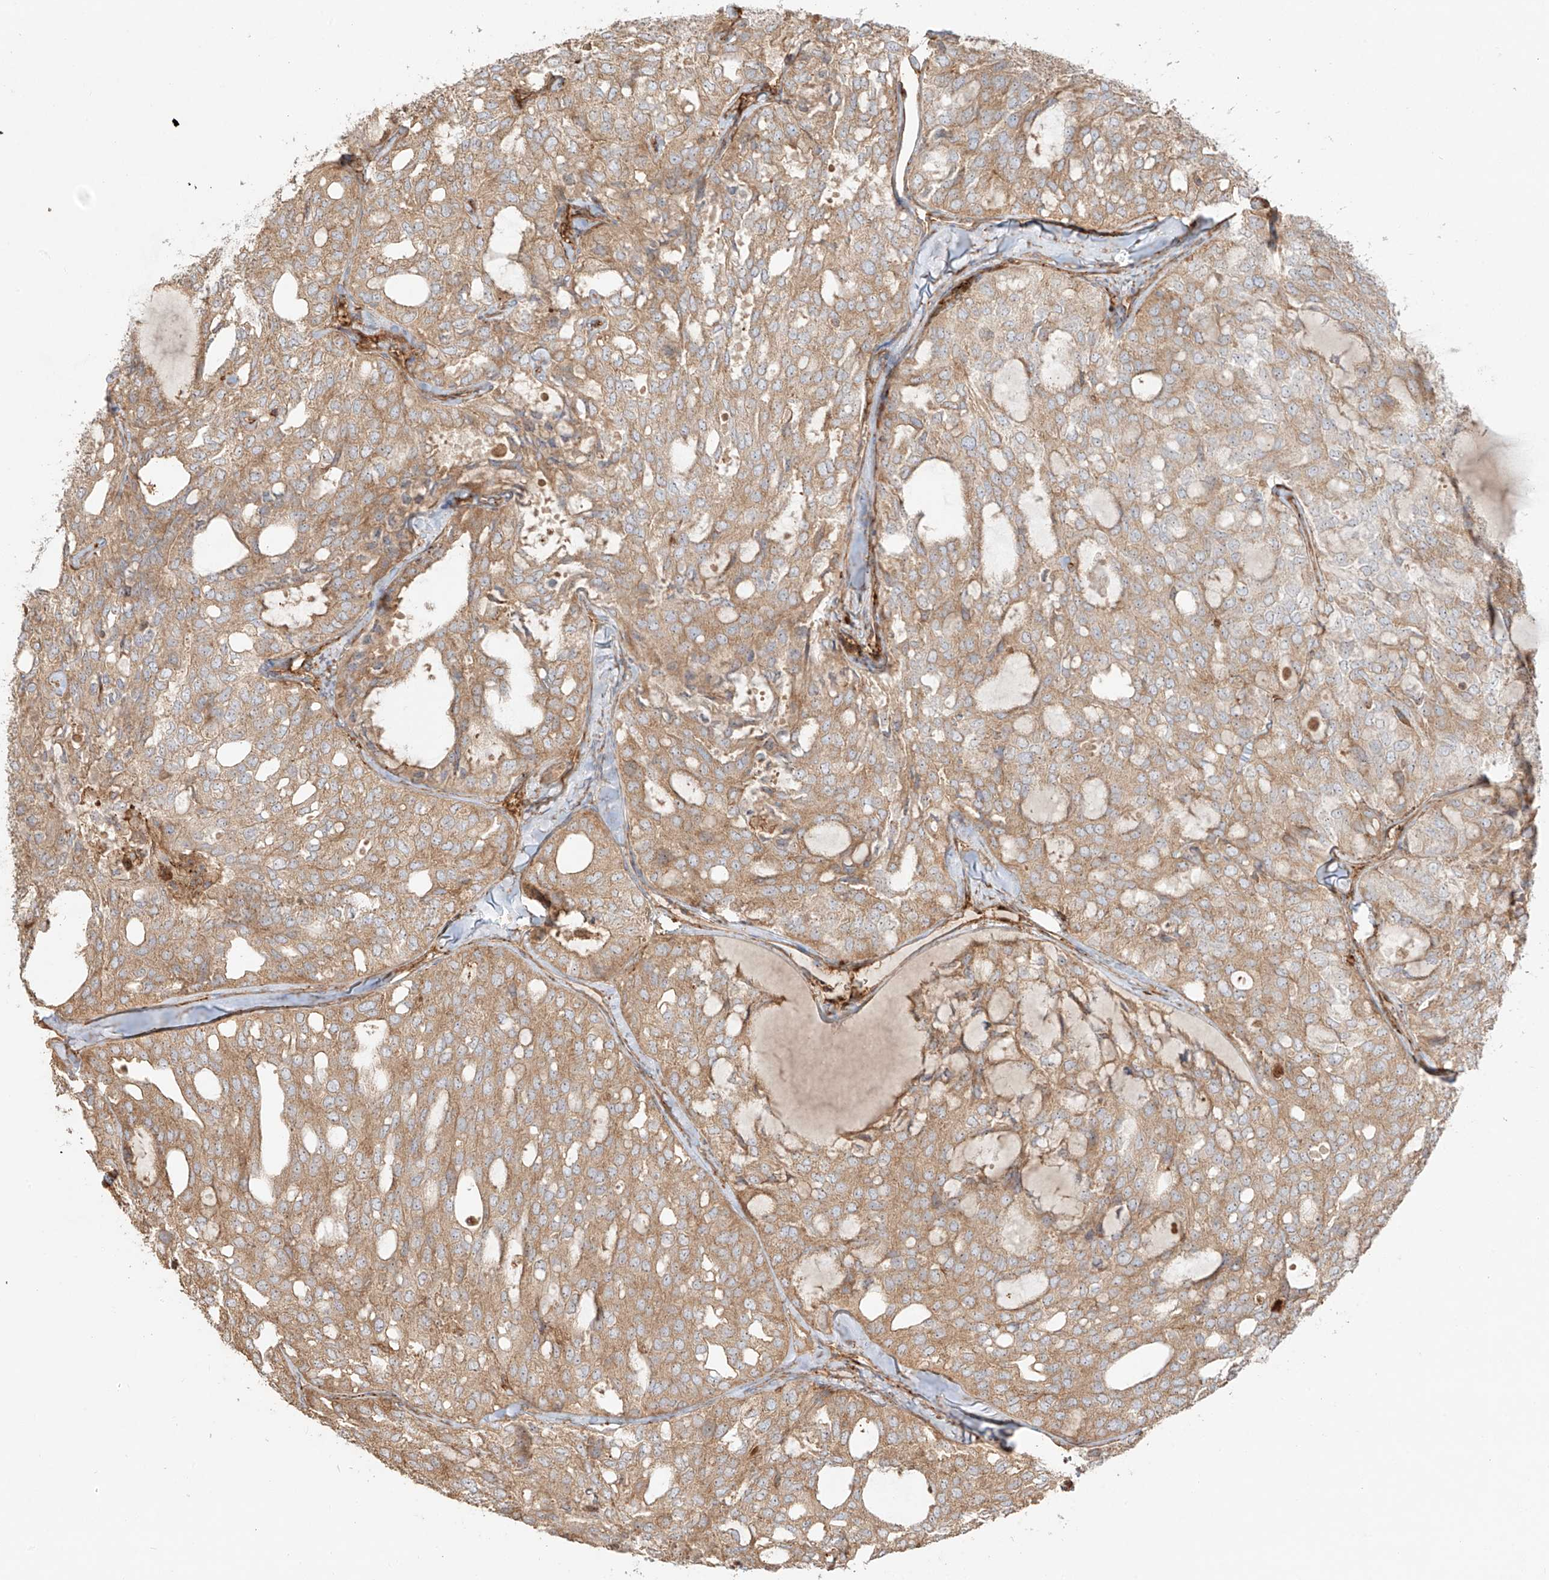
{"staining": {"intensity": "moderate", "quantity": ">75%", "location": "cytoplasmic/membranous"}, "tissue": "thyroid cancer", "cell_type": "Tumor cells", "image_type": "cancer", "snomed": [{"axis": "morphology", "description": "Follicular adenoma carcinoma, NOS"}, {"axis": "topography", "description": "Thyroid gland"}], "caption": "High-power microscopy captured an immunohistochemistry (IHC) photomicrograph of follicular adenoma carcinoma (thyroid), revealing moderate cytoplasmic/membranous staining in approximately >75% of tumor cells.", "gene": "SNX9", "patient": {"sex": "male", "age": 75}}